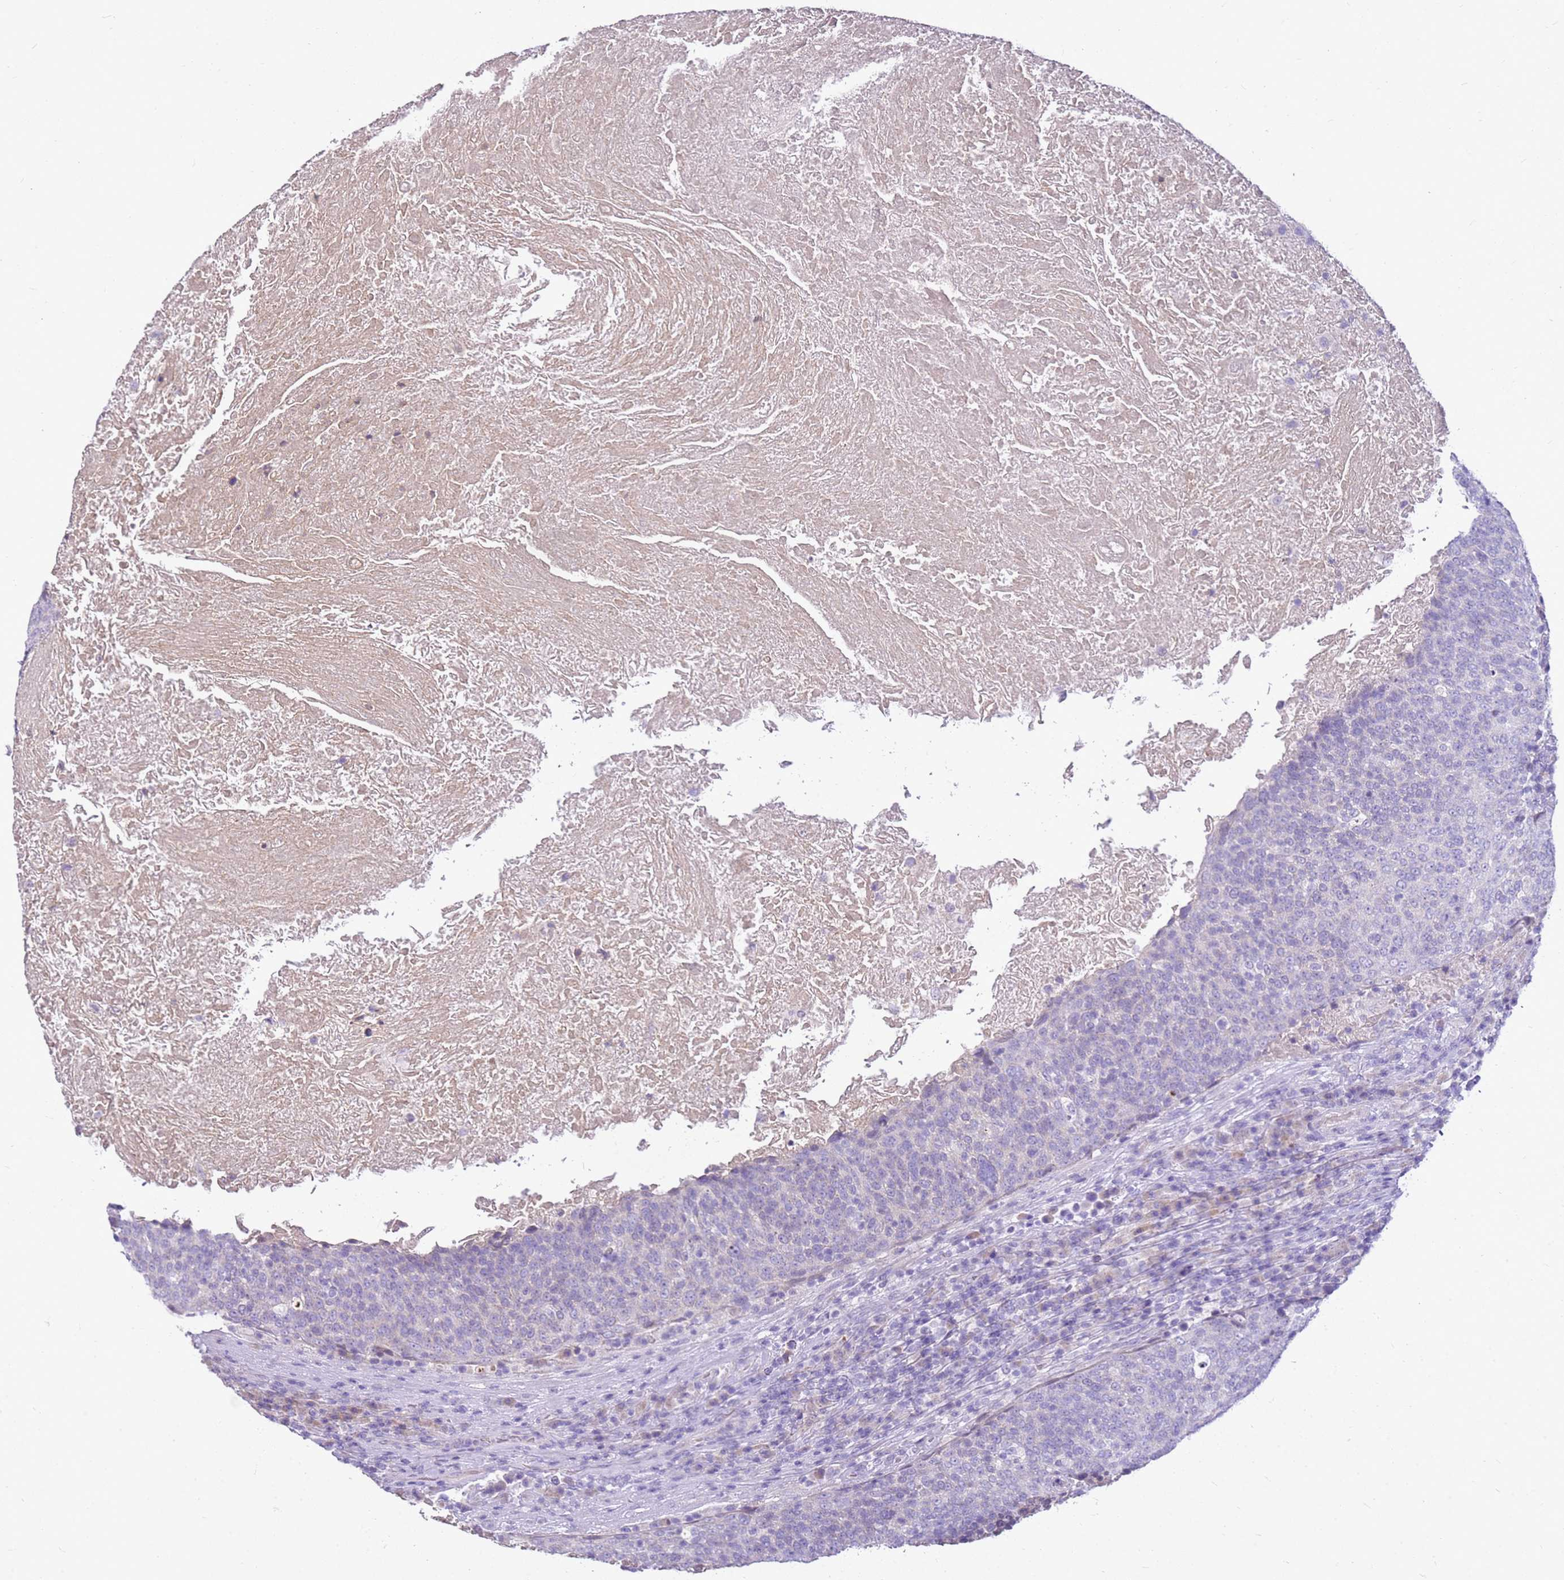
{"staining": {"intensity": "negative", "quantity": "none", "location": "none"}, "tissue": "head and neck cancer", "cell_type": "Tumor cells", "image_type": "cancer", "snomed": [{"axis": "morphology", "description": "Squamous cell carcinoma, NOS"}, {"axis": "morphology", "description": "Squamous cell carcinoma, metastatic, NOS"}, {"axis": "topography", "description": "Lymph node"}, {"axis": "topography", "description": "Head-Neck"}], "caption": "Photomicrograph shows no protein positivity in tumor cells of metastatic squamous cell carcinoma (head and neck) tissue. The staining was performed using DAB (3,3'-diaminobenzidine) to visualize the protein expression in brown, while the nuclei were stained in blue with hematoxylin (Magnification: 20x).", "gene": "FABP2", "patient": {"sex": "male", "age": 62}}